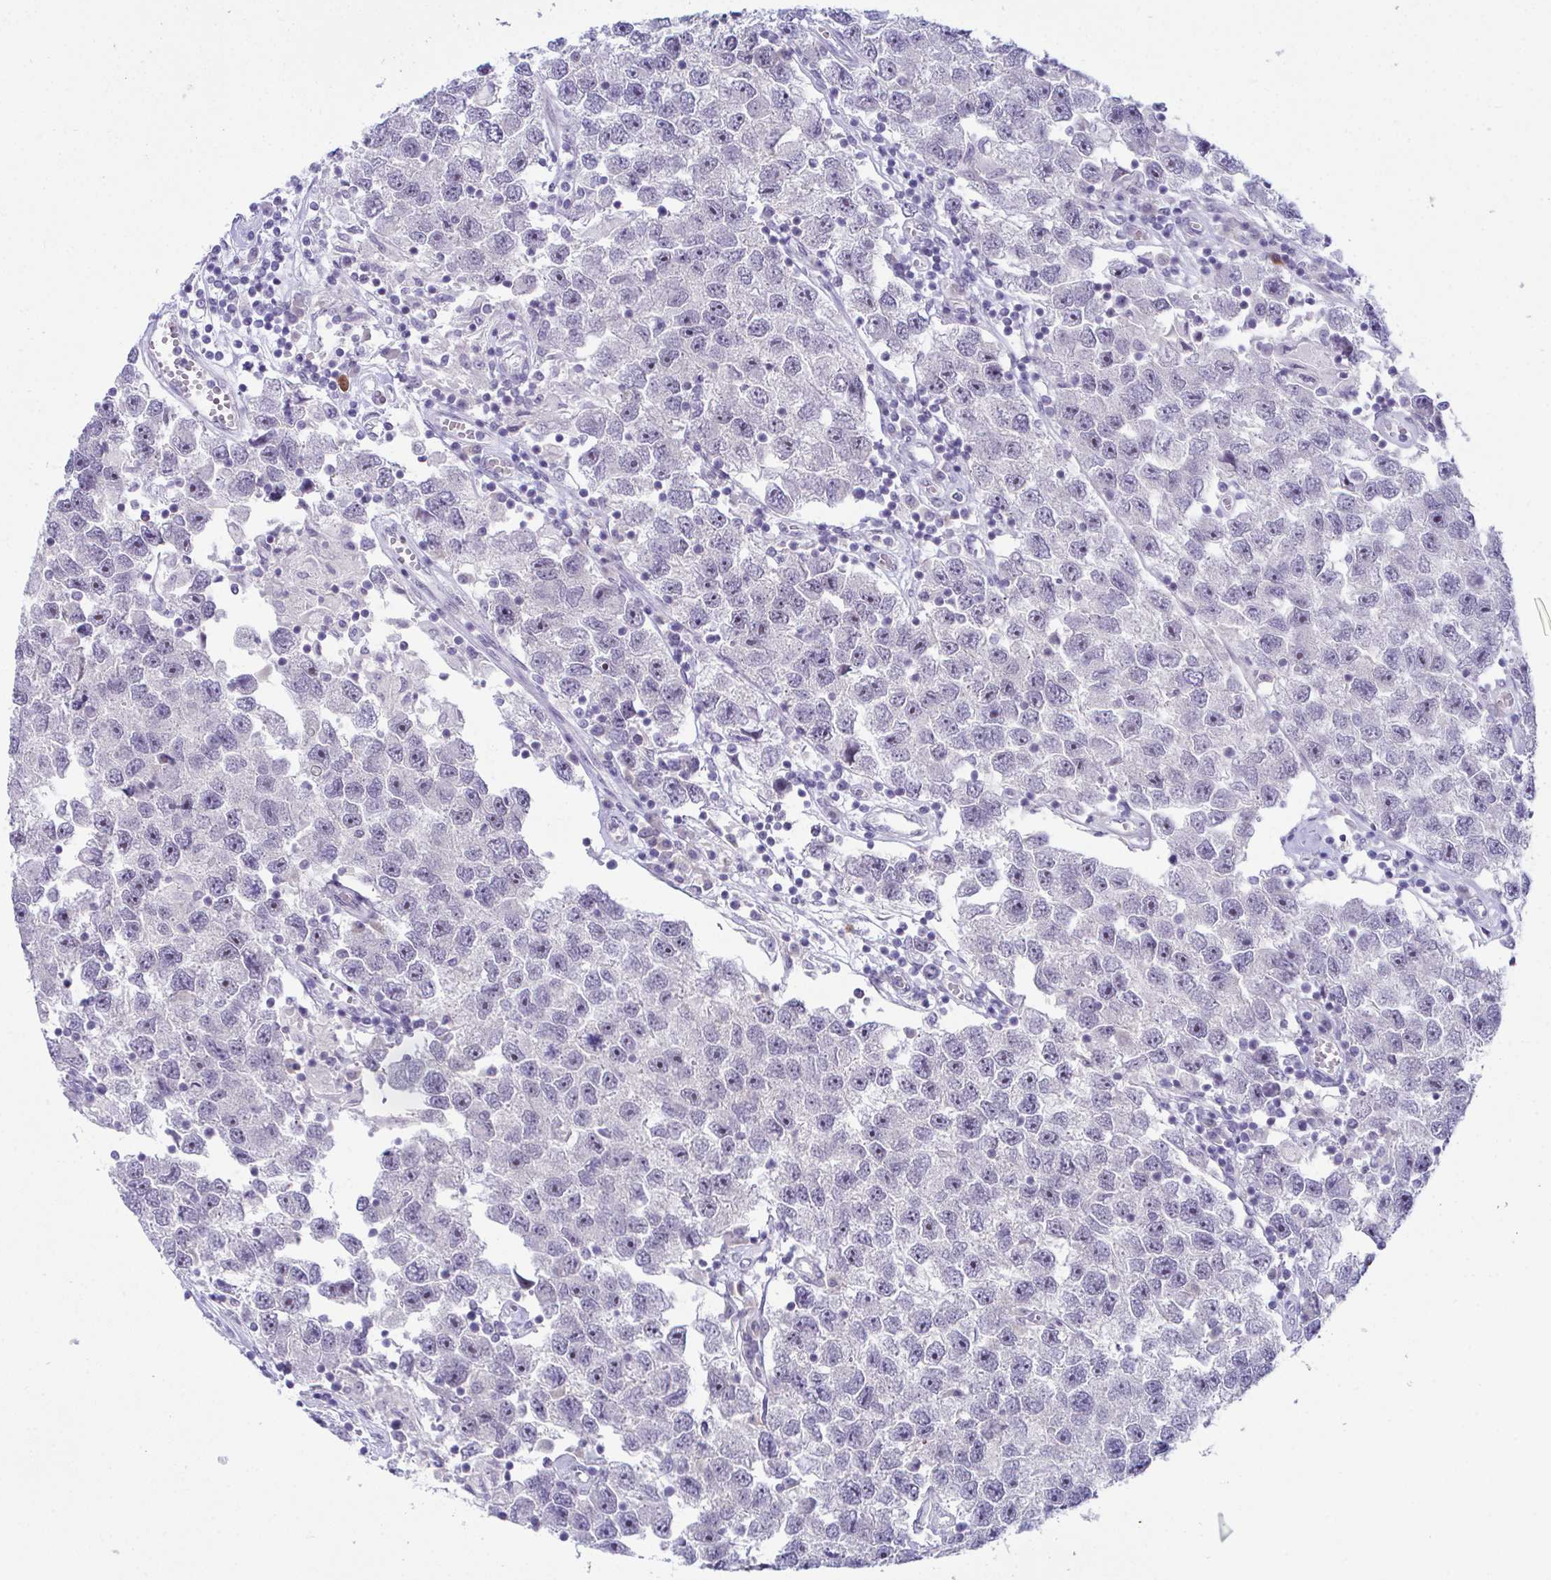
{"staining": {"intensity": "negative", "quantity": "none", "location": "none"}, "tissue": "testis cancer", "cell_type": "Tumor cells", "image_type": "cancer", "snomed": [{"axis": "morphology", "description": "Seminoma, NOS"}, {"axis": "topography", "description": "Testis"}], "caption": "Protein analysis of testis seminoma shows no significant positivity in tumor cells.", "gene": "USP35", "patient": {"sex": "male", "age": 26}}